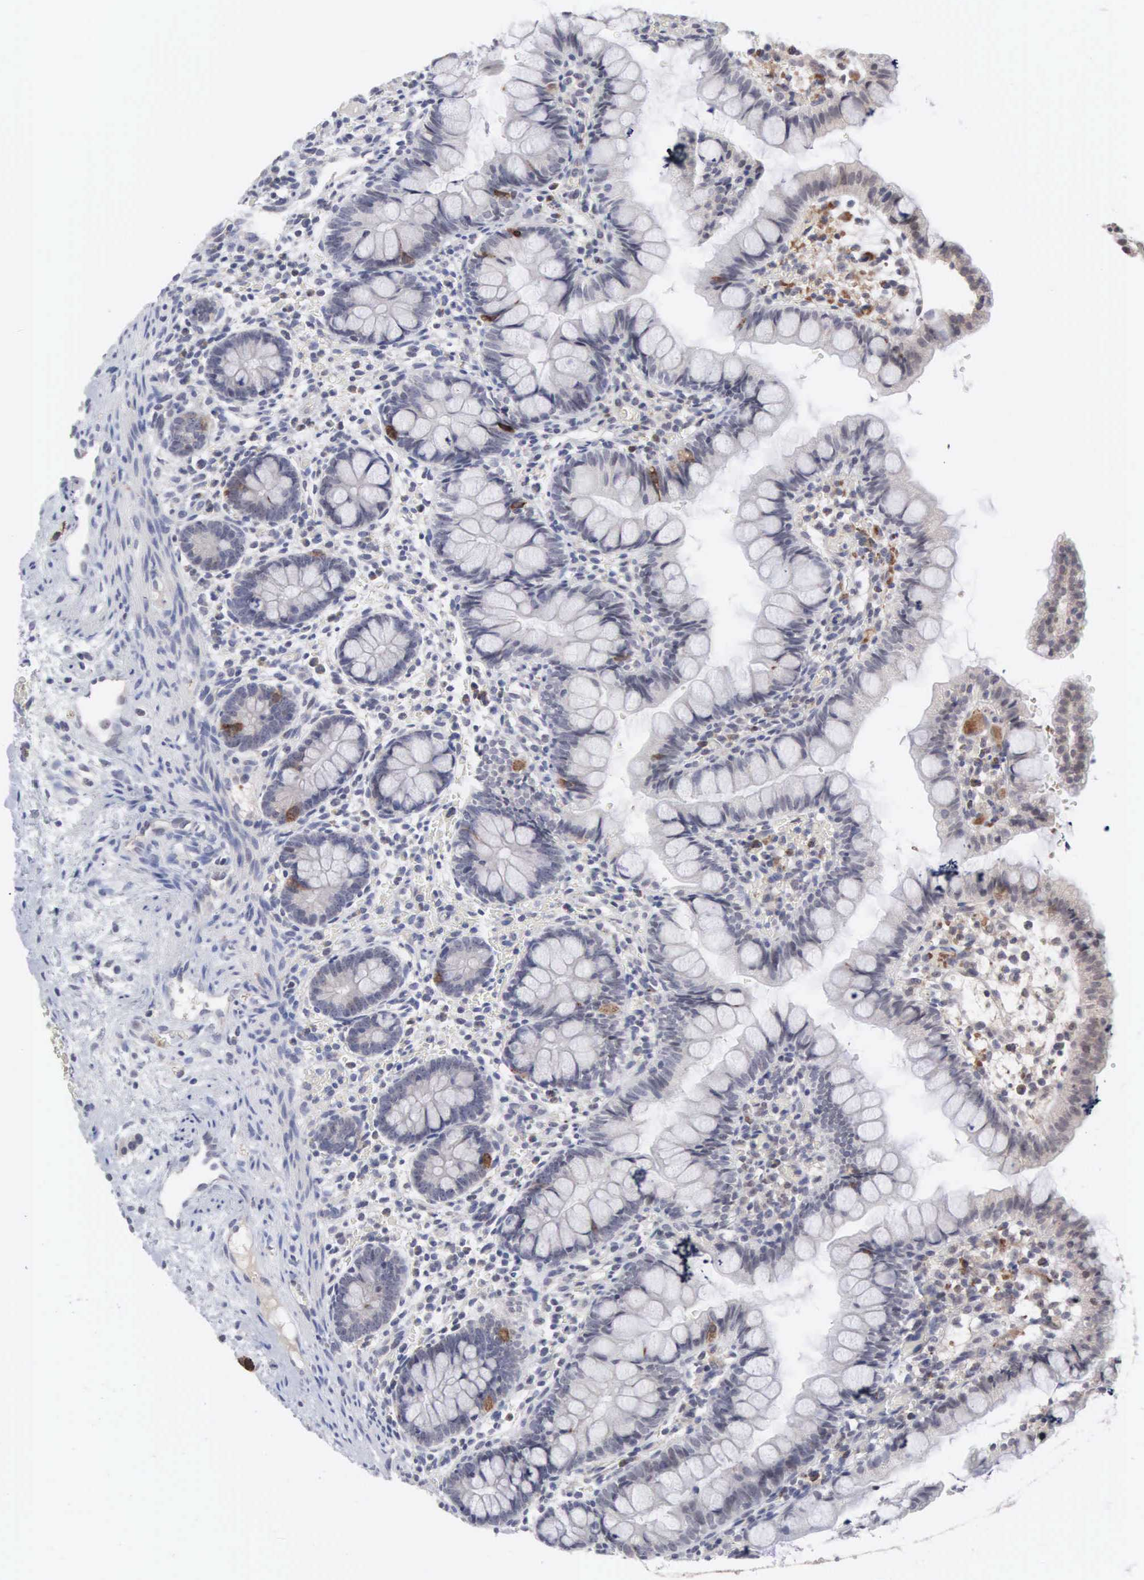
{"staining": {"intensity": "moderate", "quantity": "<25%", "location": "cytoplasmic/membranous"}, "tissue": "small intestine", "cell_type": "Glandular cells", "image_type": "normal", "snomed": [{"axis": "morphology", "description": "Normal tissue, NOS"}, {"axis": "topography", "description": "Small intestine"}], "caption": "Immunohistochemical staining of benign human small intestine exhibits moderate cytoplasmic/membranous protein positivity in approximately <25% of glandular cells. The staining was performed using DAB (3,3'-diaminobenzidine), with brown indicating positive protein expression. Nuclei are stained blue with hematoxylin.", "gene": "ACOT4", "patient": {"sex": "male", "age": 1}}